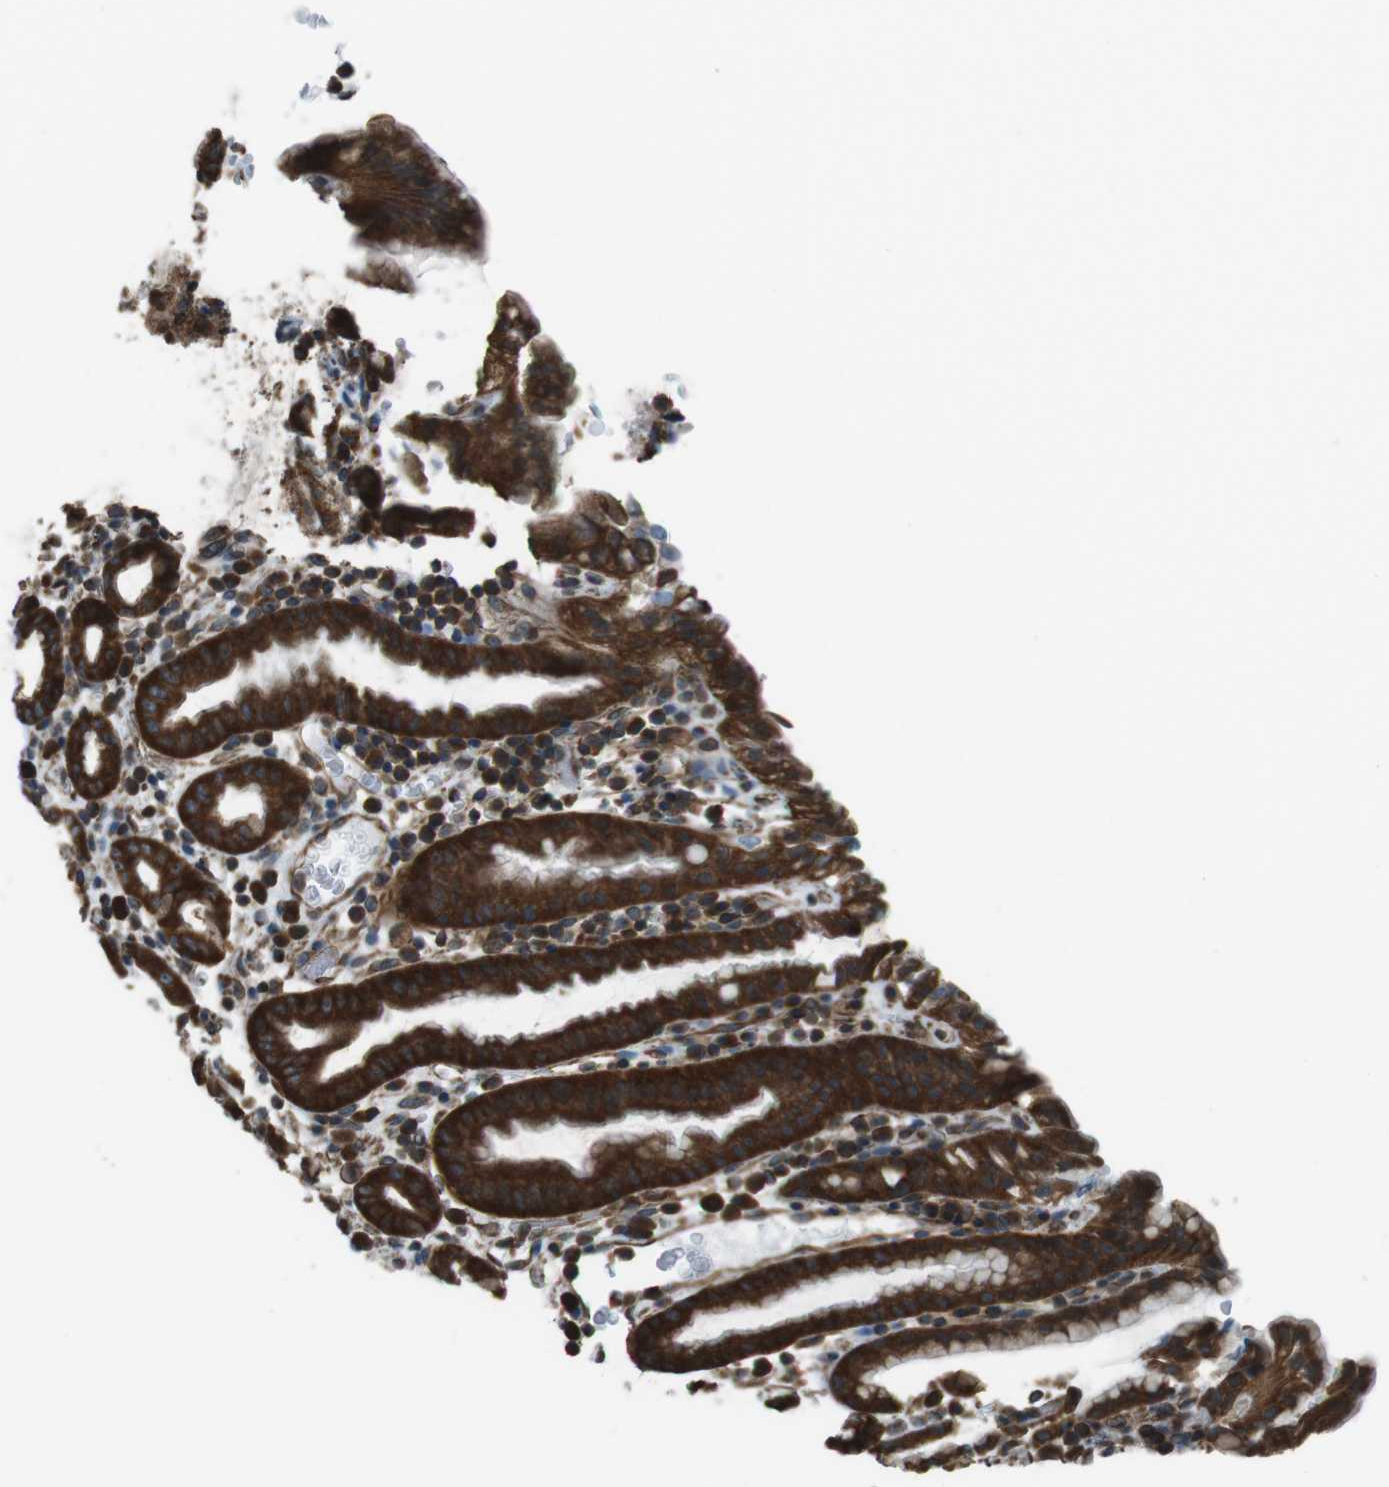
{"staining": {"intensity": "strong", "quantity": ">75%", "location": "cytoplasmic/membranous"}, "tissue": "stomach", "cell_type": "Glandular cells", "image_type": "normal", "snomed": [{"axis": "morphology", "description": "Normal tissue, NOS"}, {"axis": "topography", "description": "Stomach, upper"}], "caption": "IHC (DAB) staining of normal stomach shows strong cytoplasmic/membranous protein positivity in about >75% of glandular cells.", "gene": "PA2G4", "patient": {"sex": "male", "age": 68}}